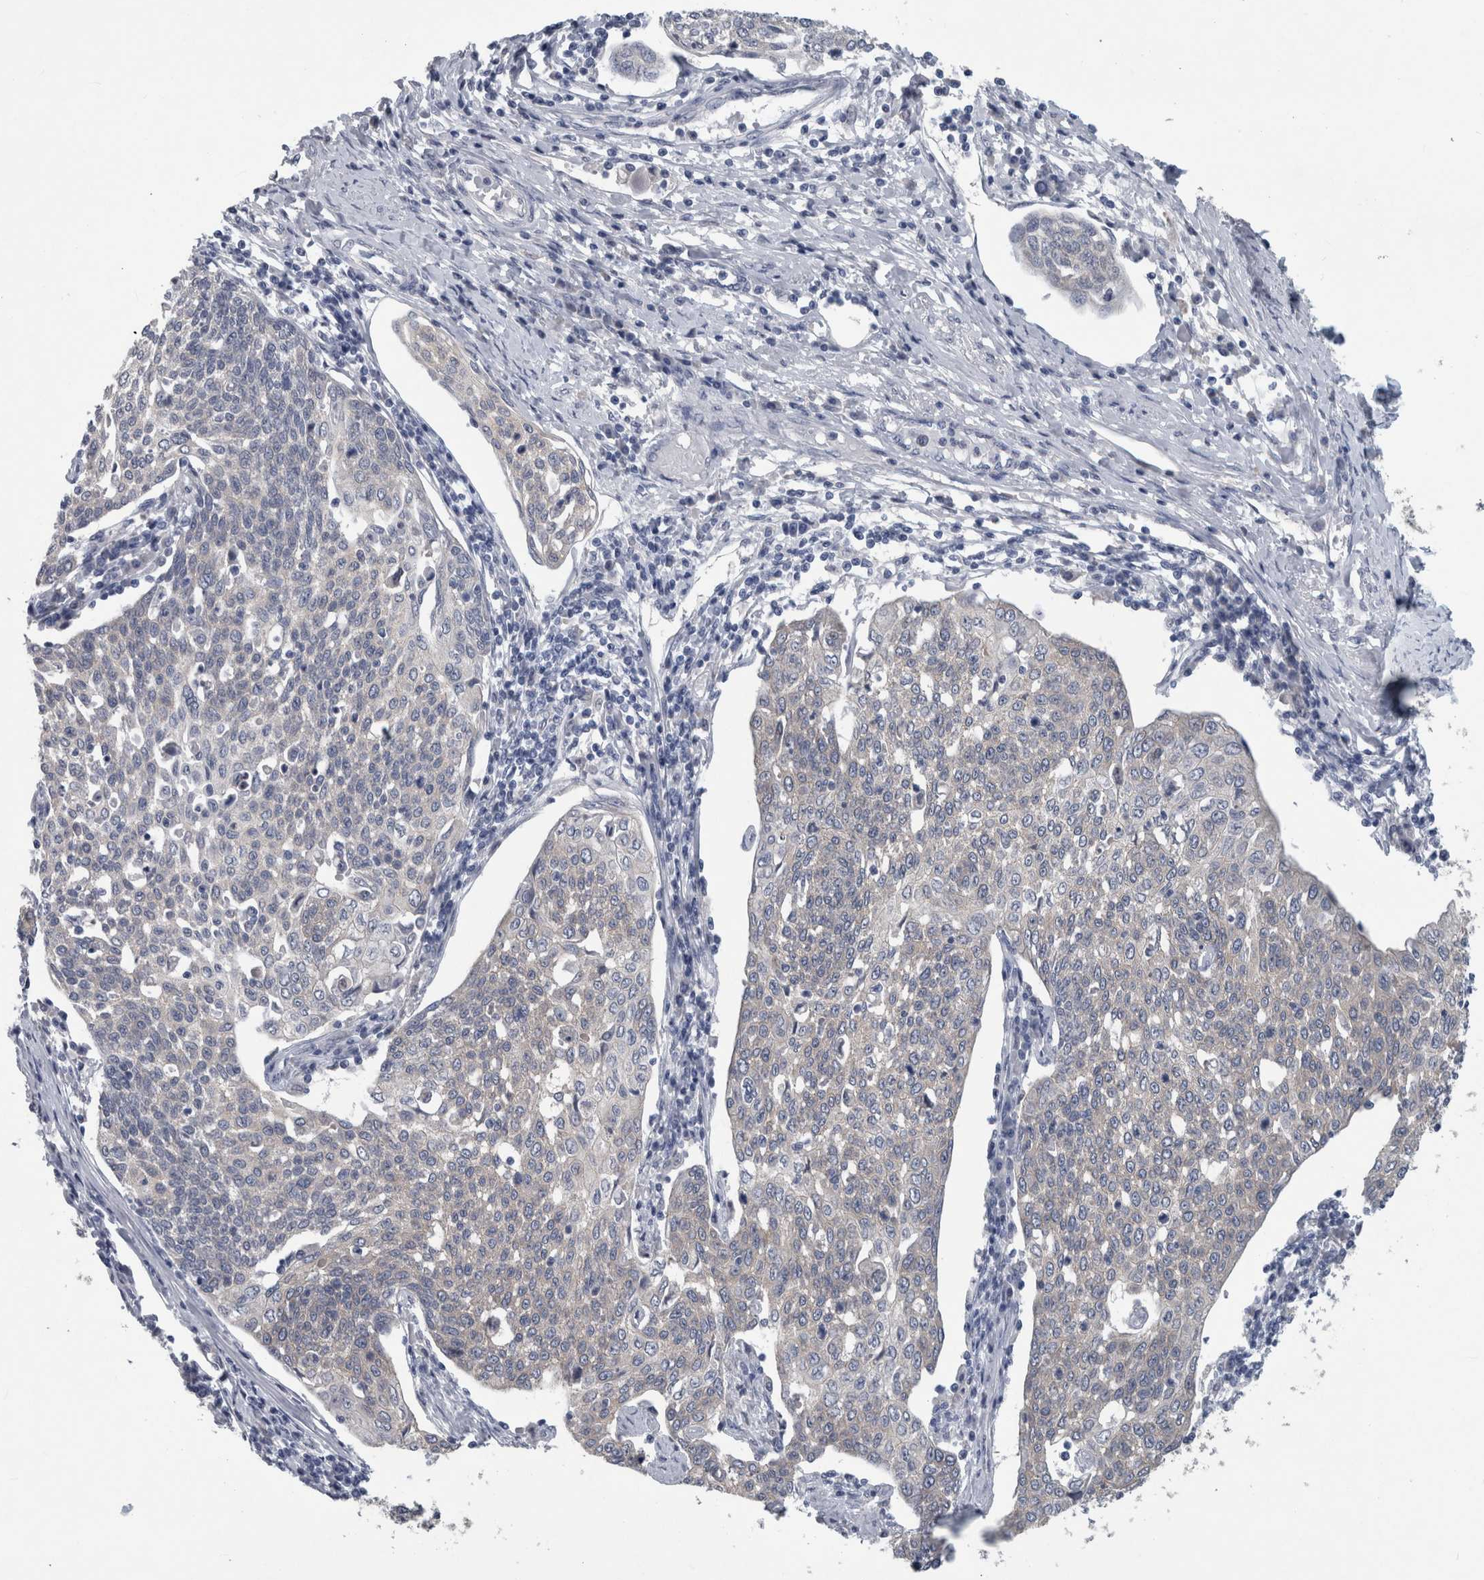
{"staining": {"intensity": "negative", "quantity": "none", "location": "none"}, "tissue": "cervical cancer", "cell_type": "Tumor cells", "image_type": "cancer", "snomed": [{"axis": "morphology", "description": "Squamous cell carcinoma, NOS"}, {"axis": "topography", "description": "Cervix"}], "caption": "This histopathology image is of cervical squamous cell carcinoma stained with immunohistochemistry (IHC) to label a protein in brown with the nuclei are counter-stained blue. There is no expression in tumor cells.", "gene": "FAM83H", "patient": {"sex": "female", "age": 34}}